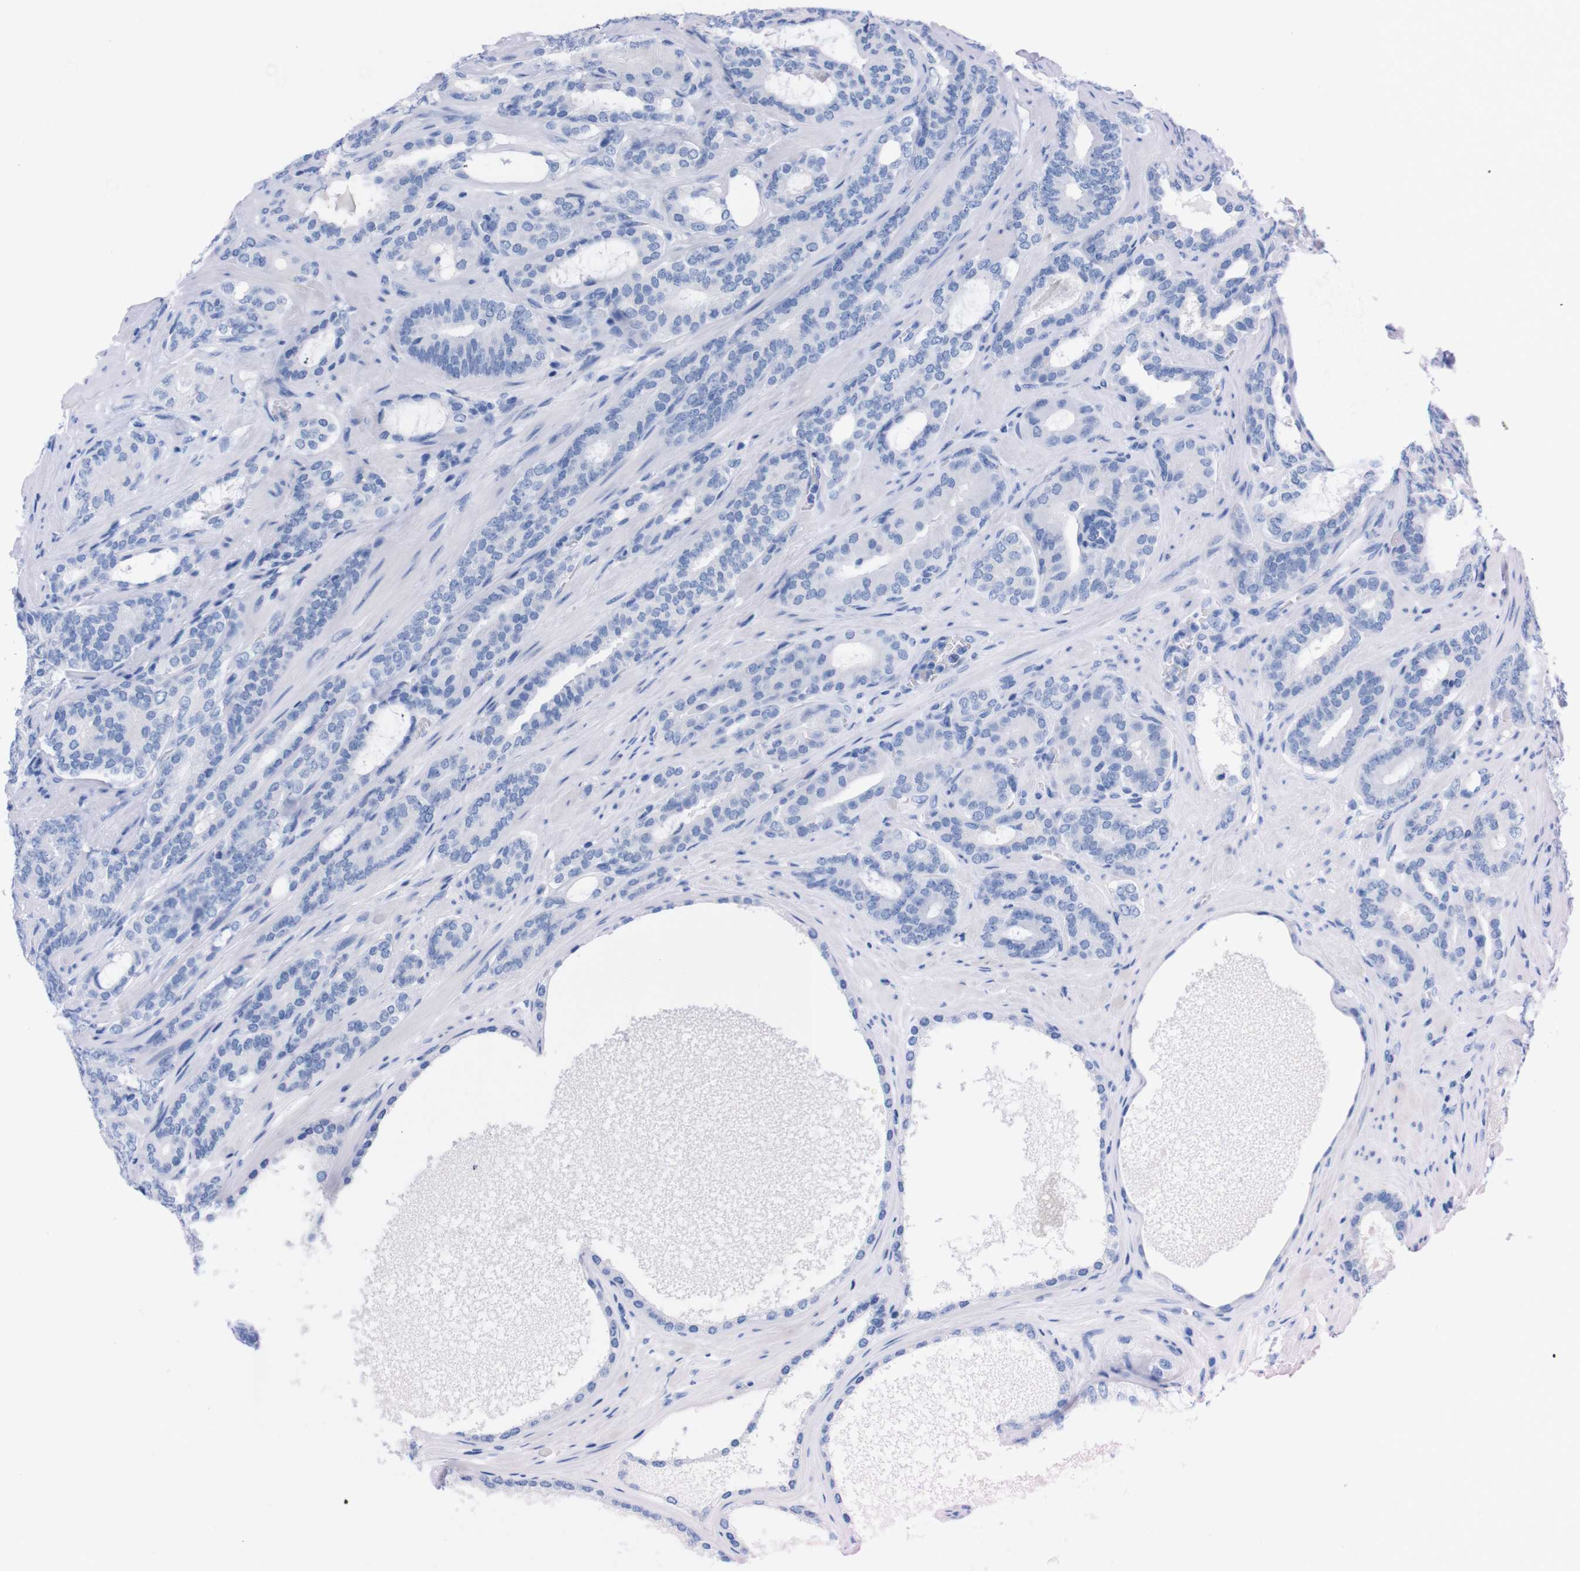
{"staining": {"intensity": "negative", "quantity": "none", "location": "none"}, "tissue": "prostate cancer", "cell_type": "Tumor cells", "image_type": "cancer", "snomed": [{"axis": "morphology", "description": "Adenocarcinoma, Low grade"}, {"axis": "topography", "description": "Prostate"}], "caption": "Immunohistochemistry (IHC) of prostate adenocarcinoma (low-grade) reveals no expression in tumor cells.", "gene": "TMEM243", "patient": {"sex": "male", "age": 63}}